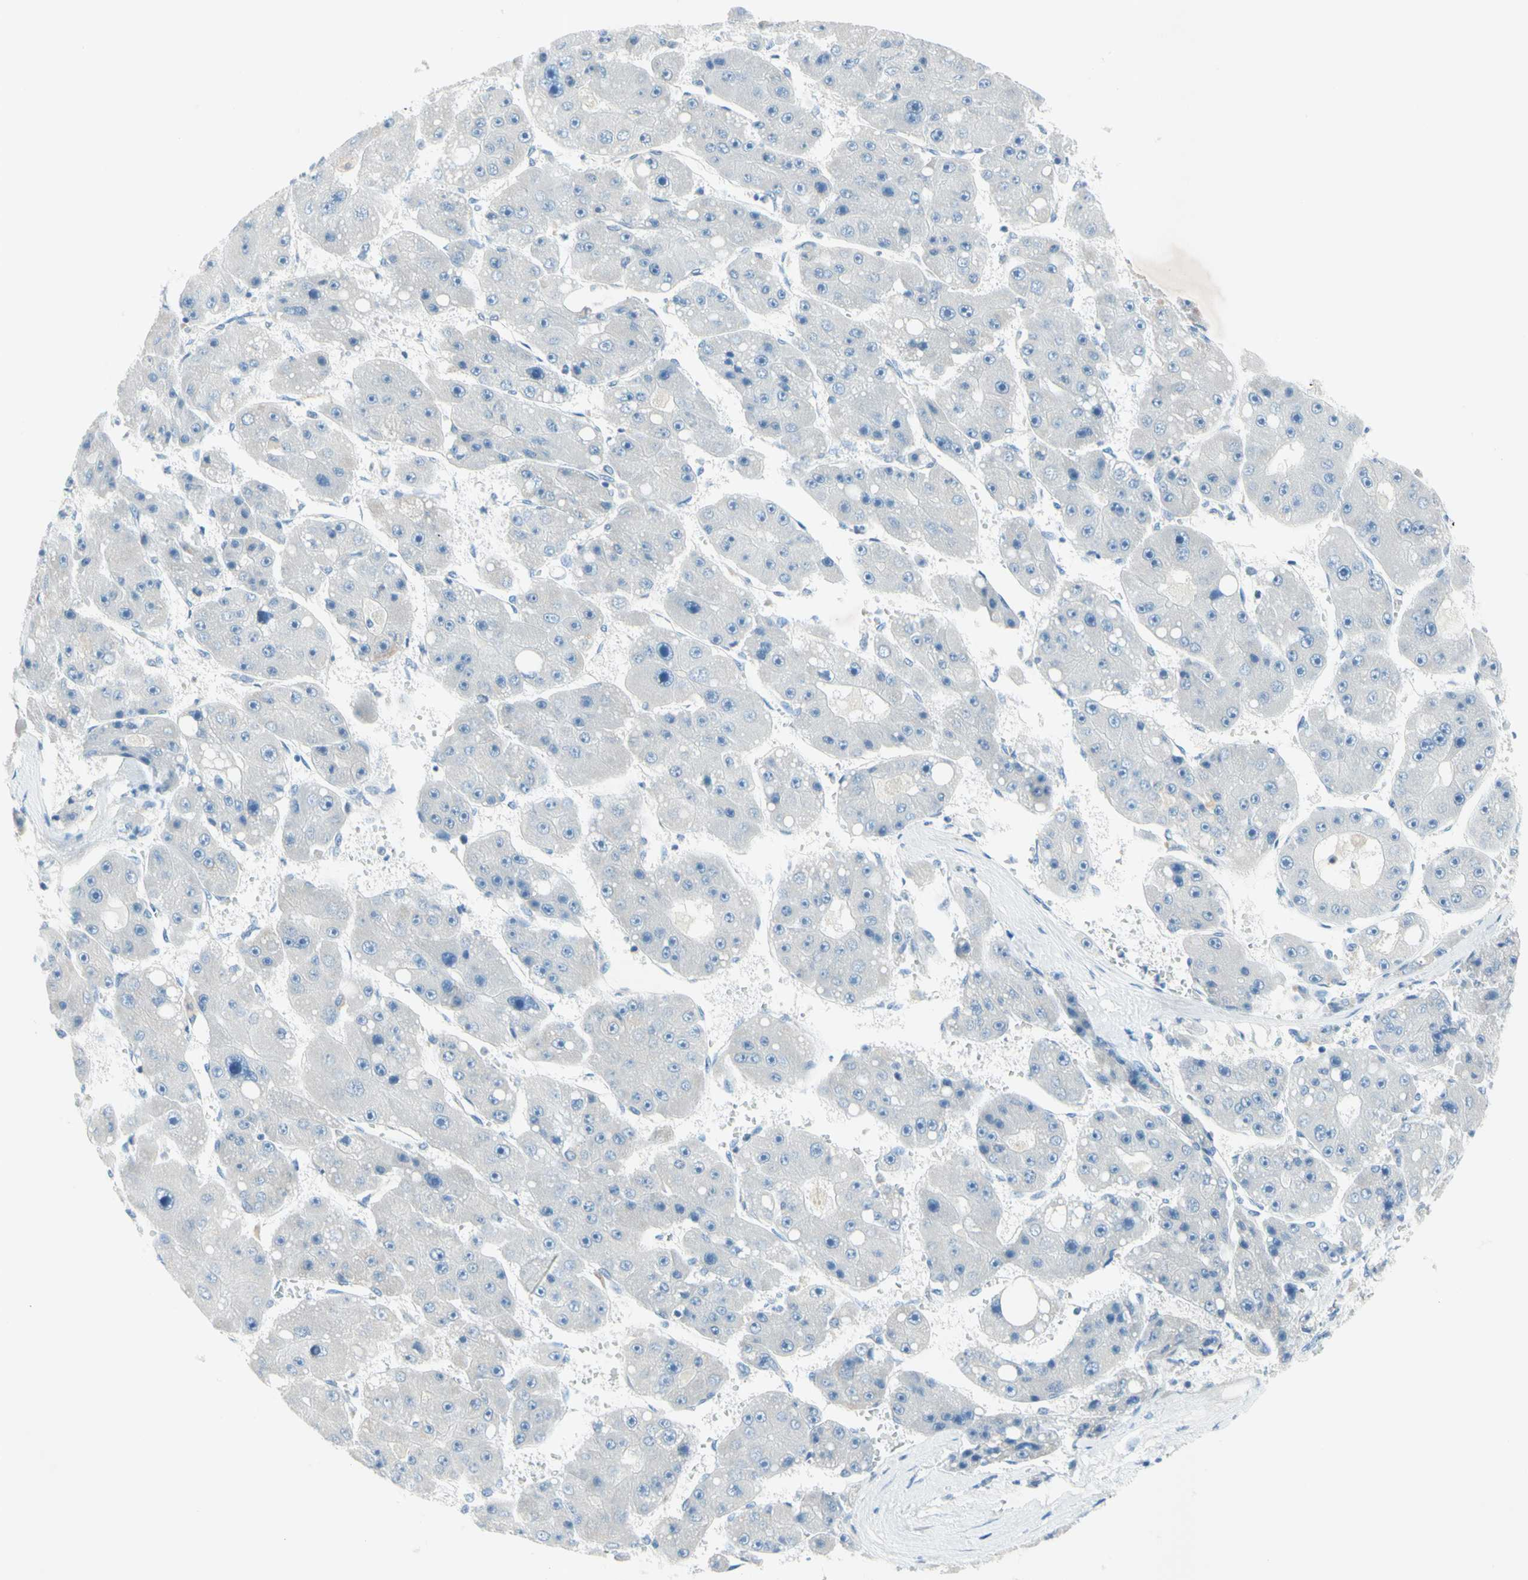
{"staining": {"intensity": "negative", "quantity": "none", "location": "none"}, "tissue": "liver cancer", "cell_type": "Tumor cells", "image_type": "cancer", "snomed": [{"axis": "morphology", "description": "Carcinoma, Hepatocellular, NOS"}, {"axis": "topography", "description": "Liver"}], "caption": "Immunohistochemical staining of liver cancer (hepatocellular carcinoma) demonstrates no significant staining in tumor cells.", "gene": "MFF", "patient": {"sex": "female", "age": 61}}